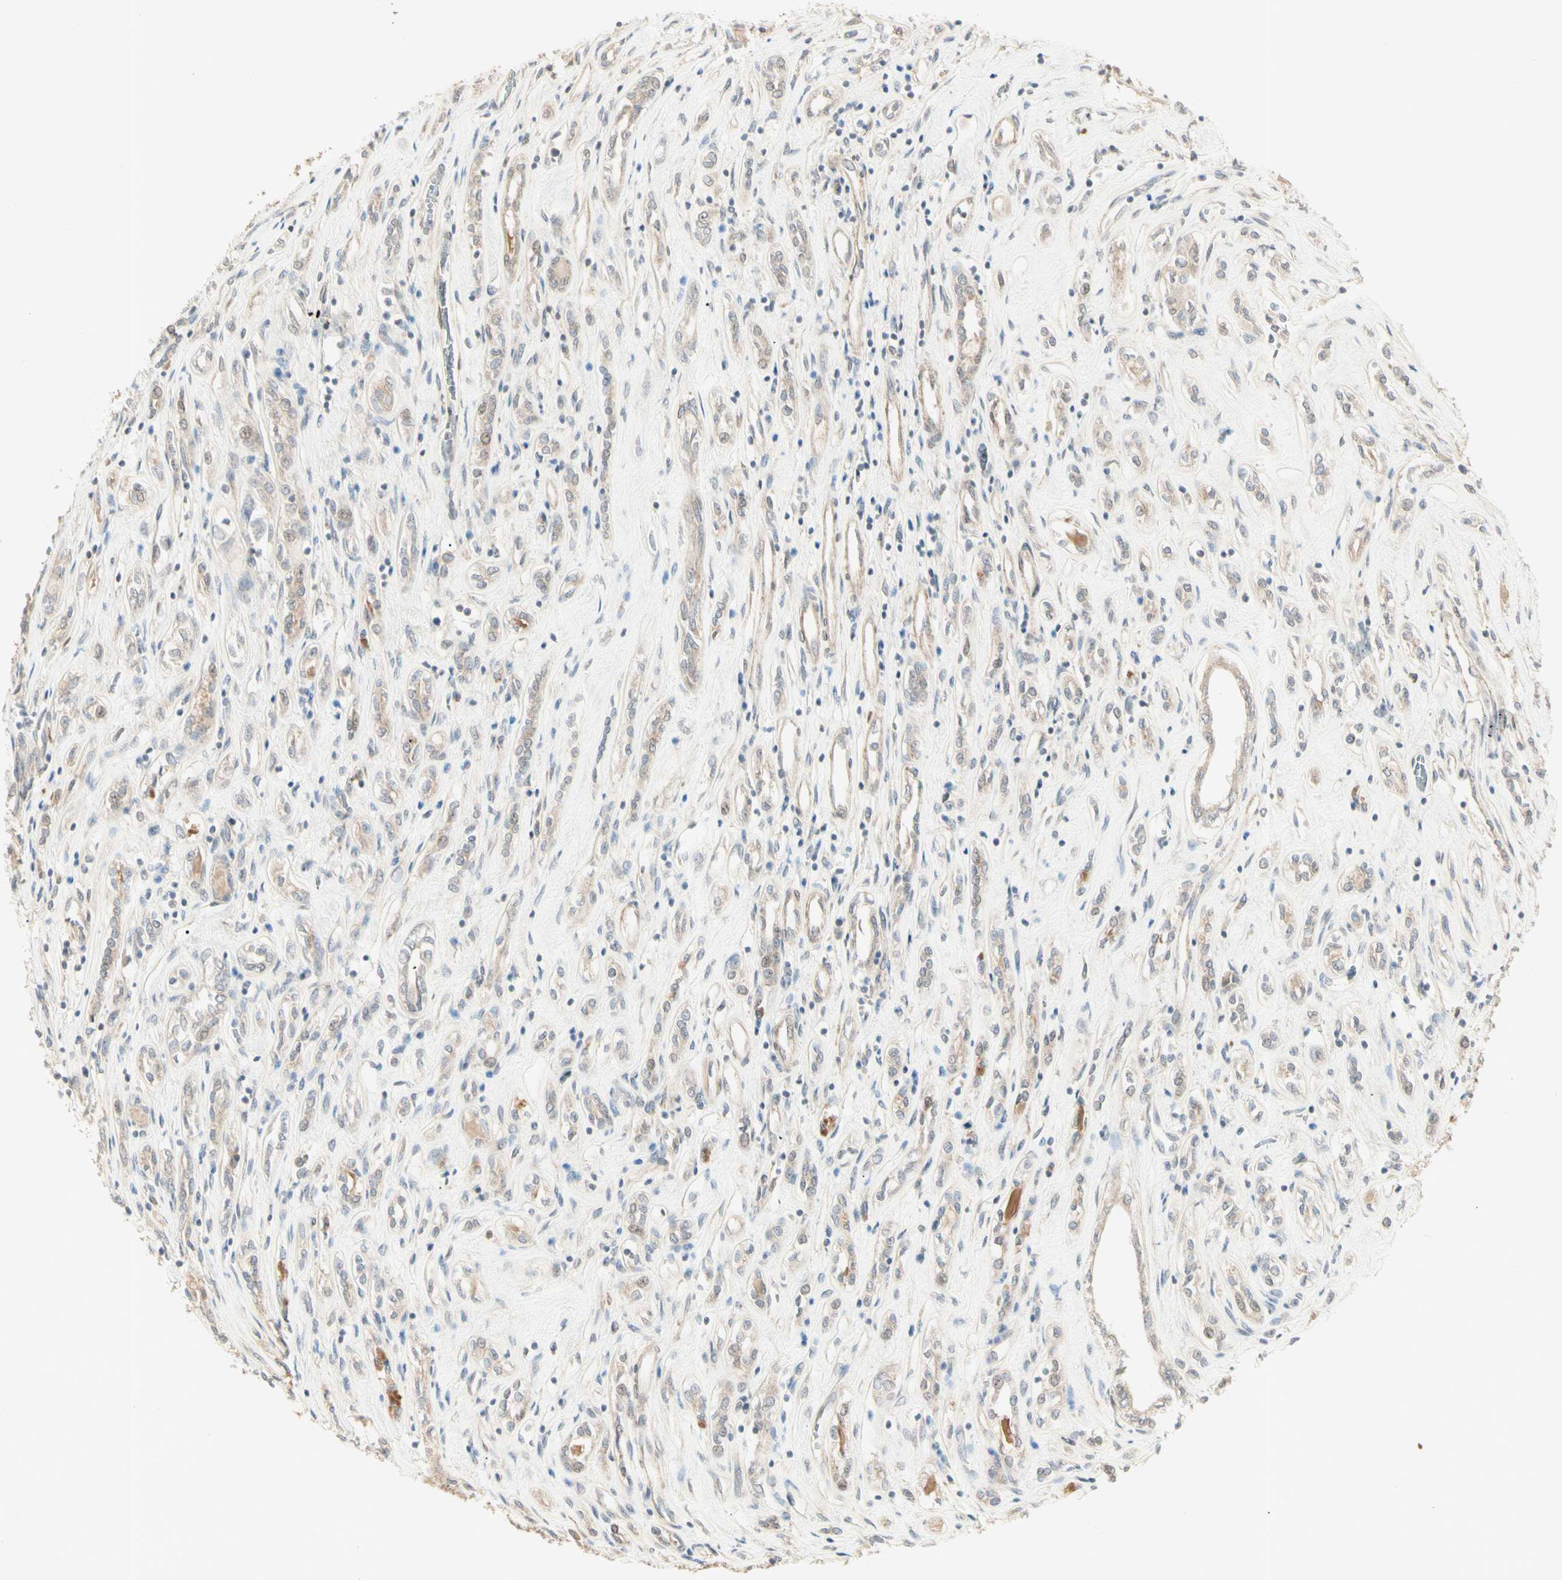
{"staining": {"intensity": "weak", "quantity": ">75%", "location": "cytoplasmic/membranous"}, "tissue": "renal cancer", "cell_type": "Tumor cells", "image_type": "cancer", "snomed": [{"axis": "morphology", "description": "Adenocarcinoma, NOS"}, {"axis": "topography", "description": "Kidney"}], "caption": "Renal cancer (adenocarcinoma) stained for a protein (brown) shows weak cytoplasmic/membranous positive positivity in approximately >75% of tumor cells.", "gene": "IRAG1", "patient": {"sex": "female", "age": 70}}